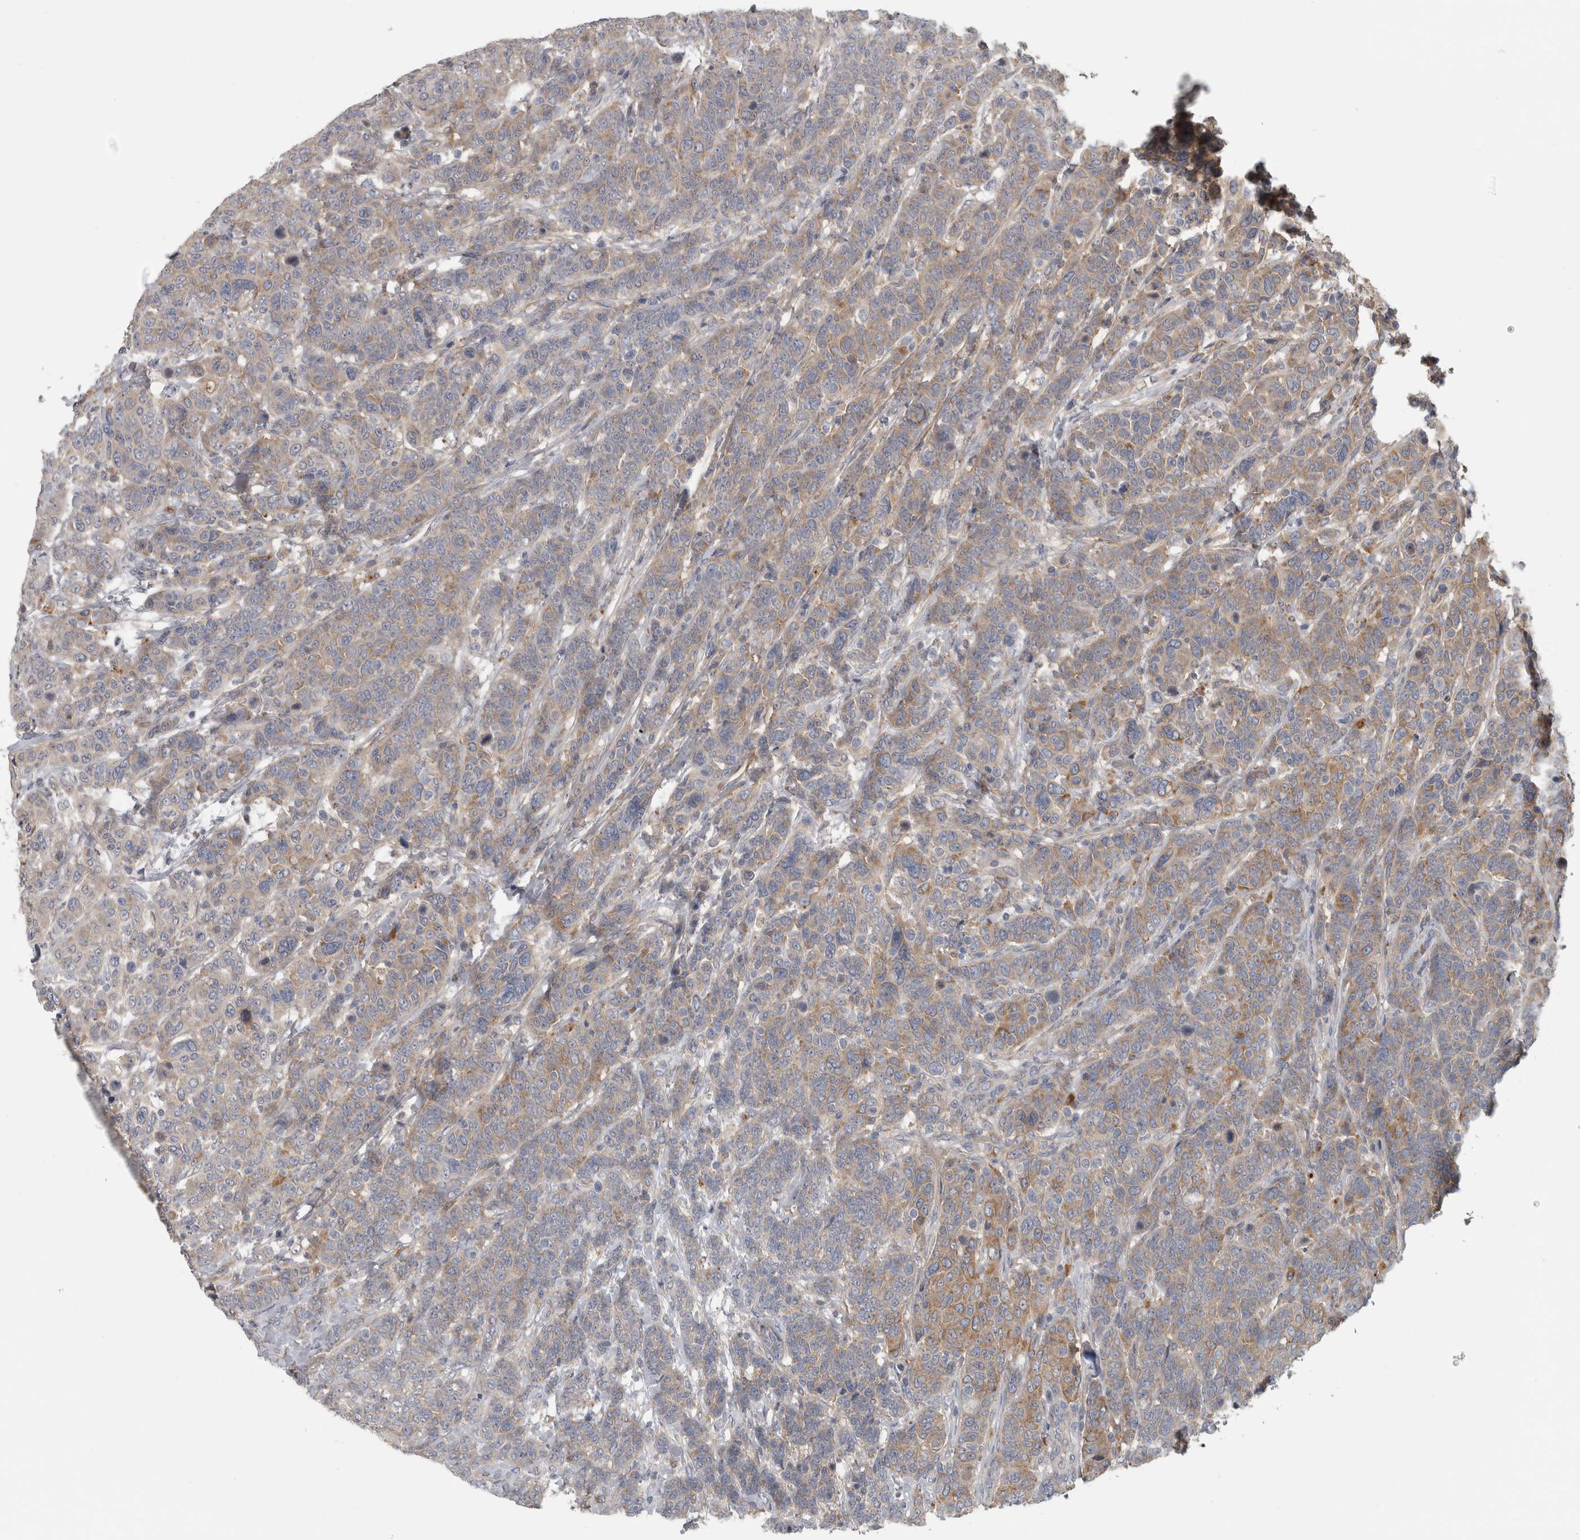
{"staining": {"intensity": "moderate", "quantity": ">75%", "location": "cytoplasmic/membranous"}, "tissue": "breast cancer", "cell_type": "Tumor cells", "image_type": "cancer", "snomed": [{"axis": "morphology", "description": "Duct carcinoma"}, {"axis": "topography", "description": "Breast"}], "caption": "DAB (3,3'-diaminobenzidine) immunohistochemical staining of human breast cancer (intraductal carcinoma) exhibits moderate cytoplasmic/membranous protein positivity in about >75% of tumor cells.", "gene": "ATXN2", "patient": {"sex": "female", "age": 37}}